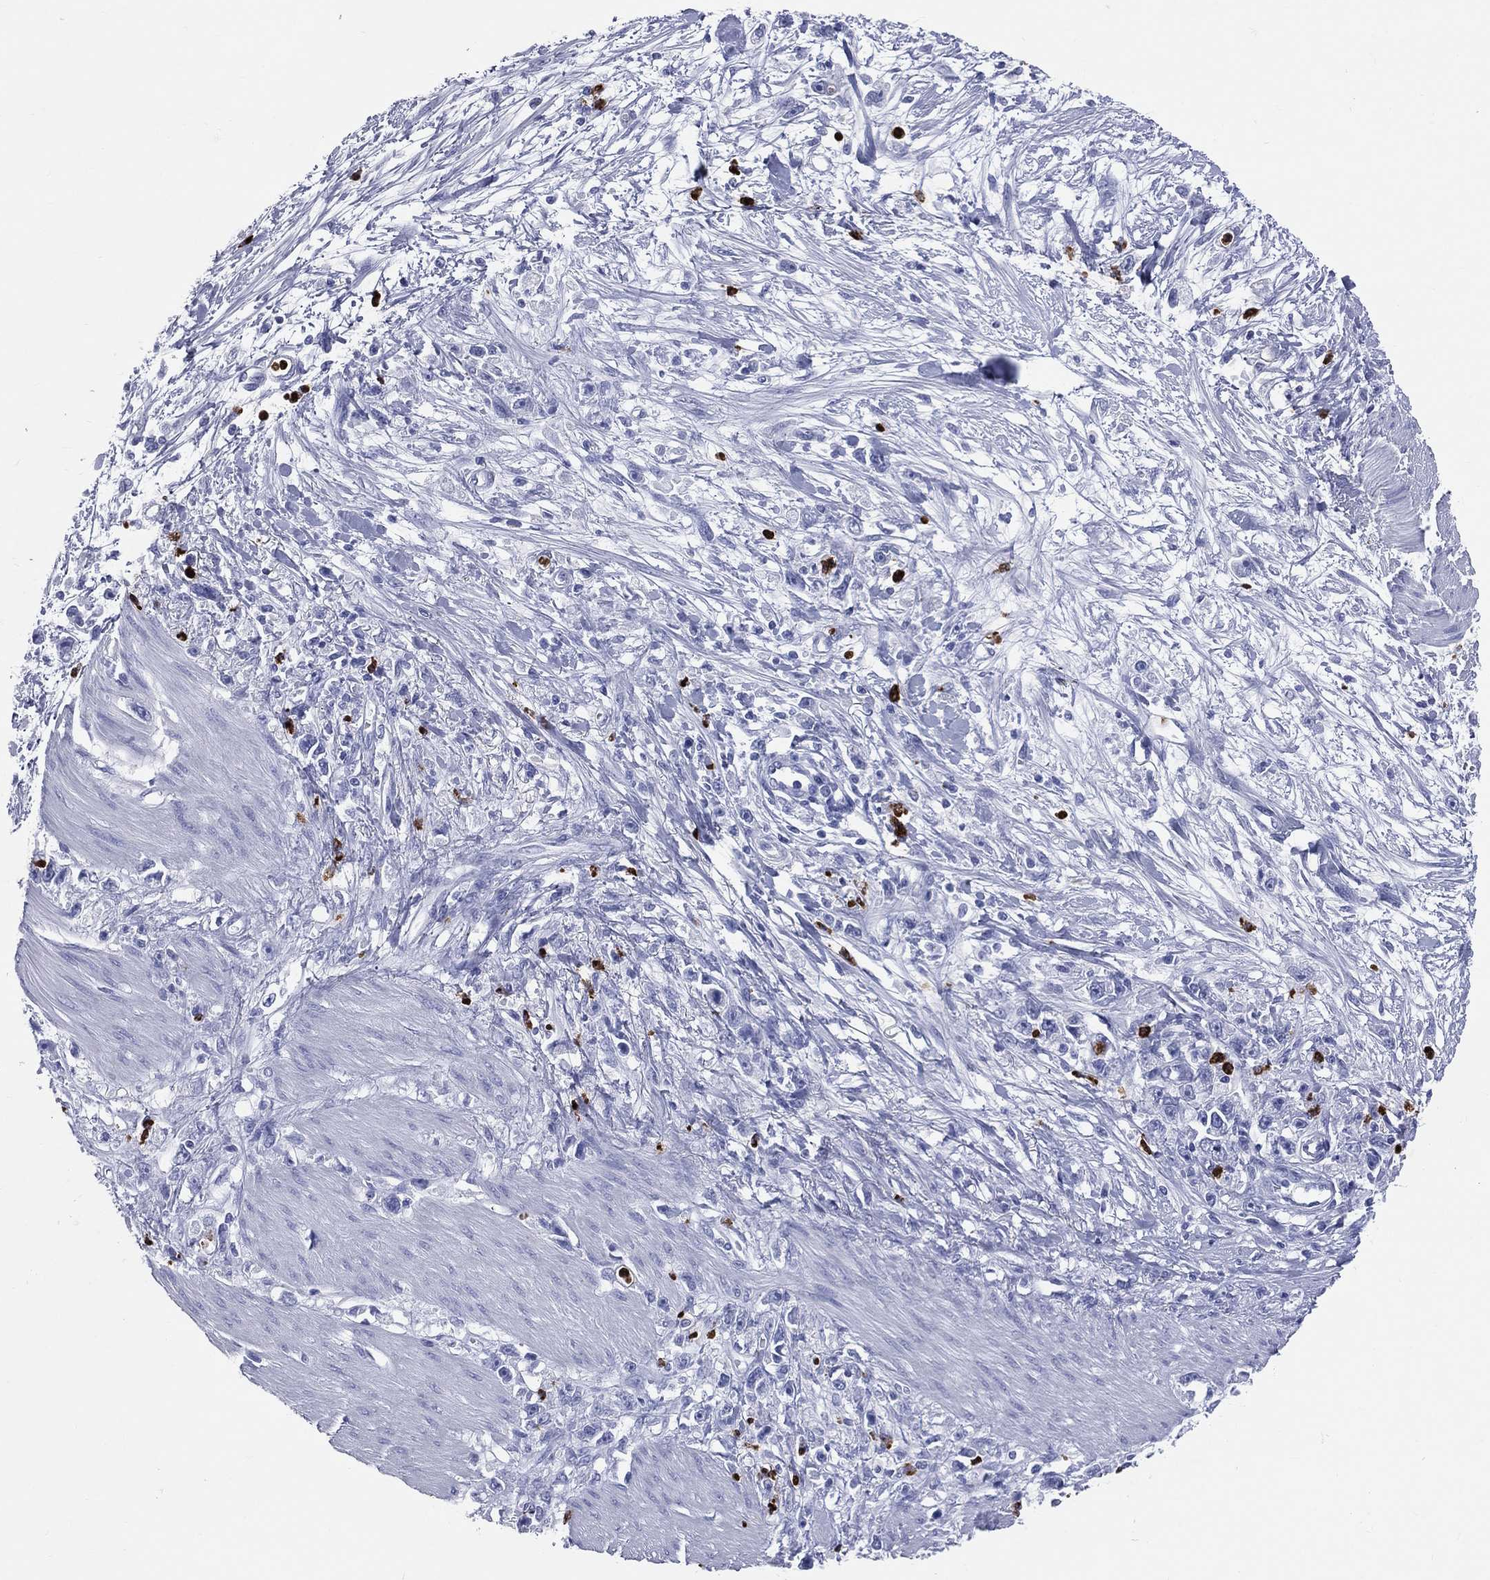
{"staining": {"intensity": "negative", "quantity": "none", "location": "none"}, "tissue": "stomach cancer", "cell_type": "Tumor cells", "image_type": "cancer", "snomed": [{"axis": "morphology", "description": "Adenocarcinoma, NOS"}, {"axis": "topography", "description": "Stomach"}], "caption": "IHC of human stomach cancer (adenocarcinoma) demonstrates no positivity in tumor cells.", "gene": "PGLYRP1", "patient": {"sex": "female", "age": 59}}